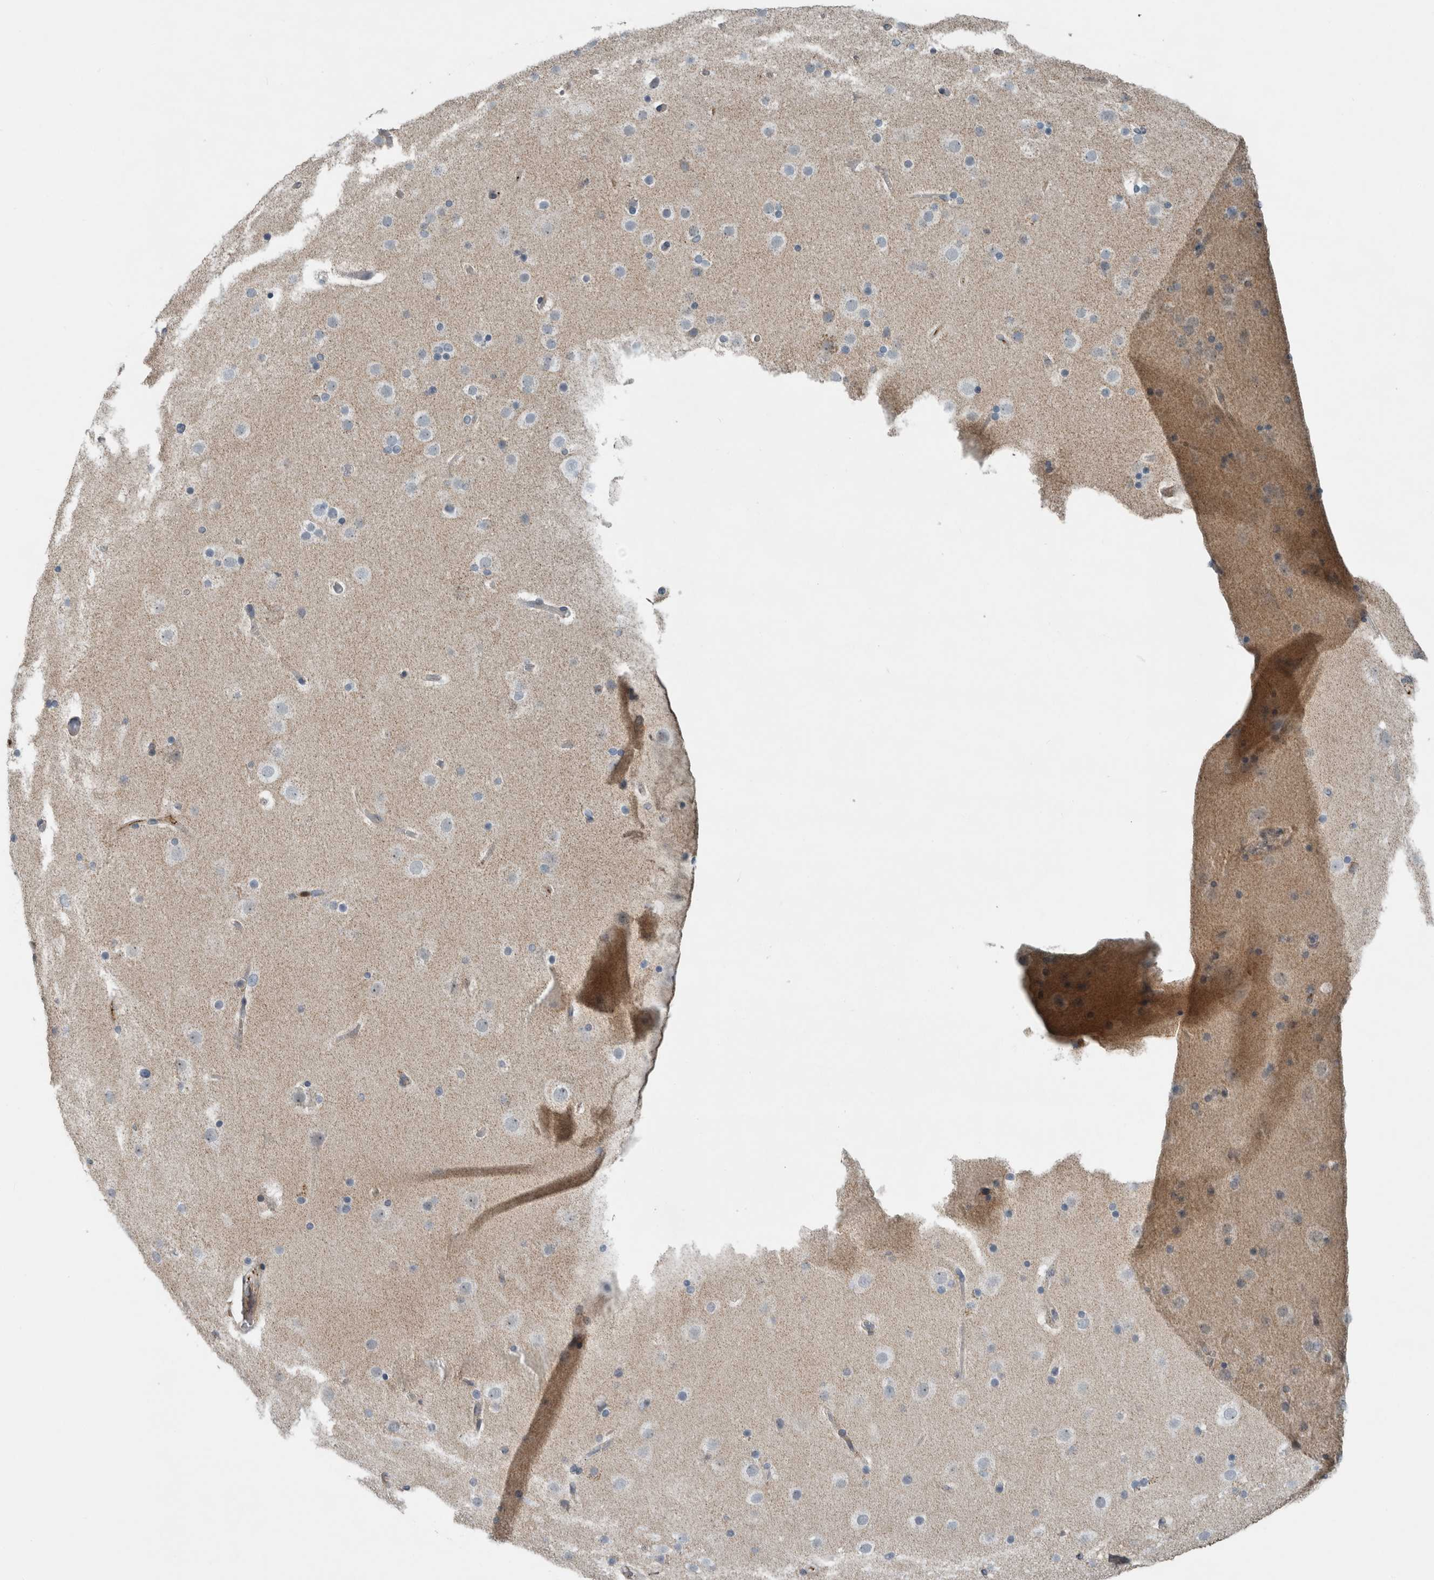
{"staining": {"intensity": "moderate", "quantity": "25%-75%", "location": "cytoplasmic/membranous"}, "tissue": "cerebral cortex", "cell_type": "Endothelial cells", "image_type": "normal", "snomed": [{"axis": "morphology", "description": "Normal tissue, NOS"}, {"axis": "topography", "description": "Cerebral cortex"}], "caption": "Immunohistochemistry (IHC) image of benign cerebral cortex: cerebral cortex stained using immunohistochemistry exhibits medium levels of moderate protein expression localized specifically in the cytoplasmic/membranous of endothelial cells, appearing as a cytoplasmic/membranous brown color.", "gene": "FN1", "patient": {"sex": "male", "age": 57}}